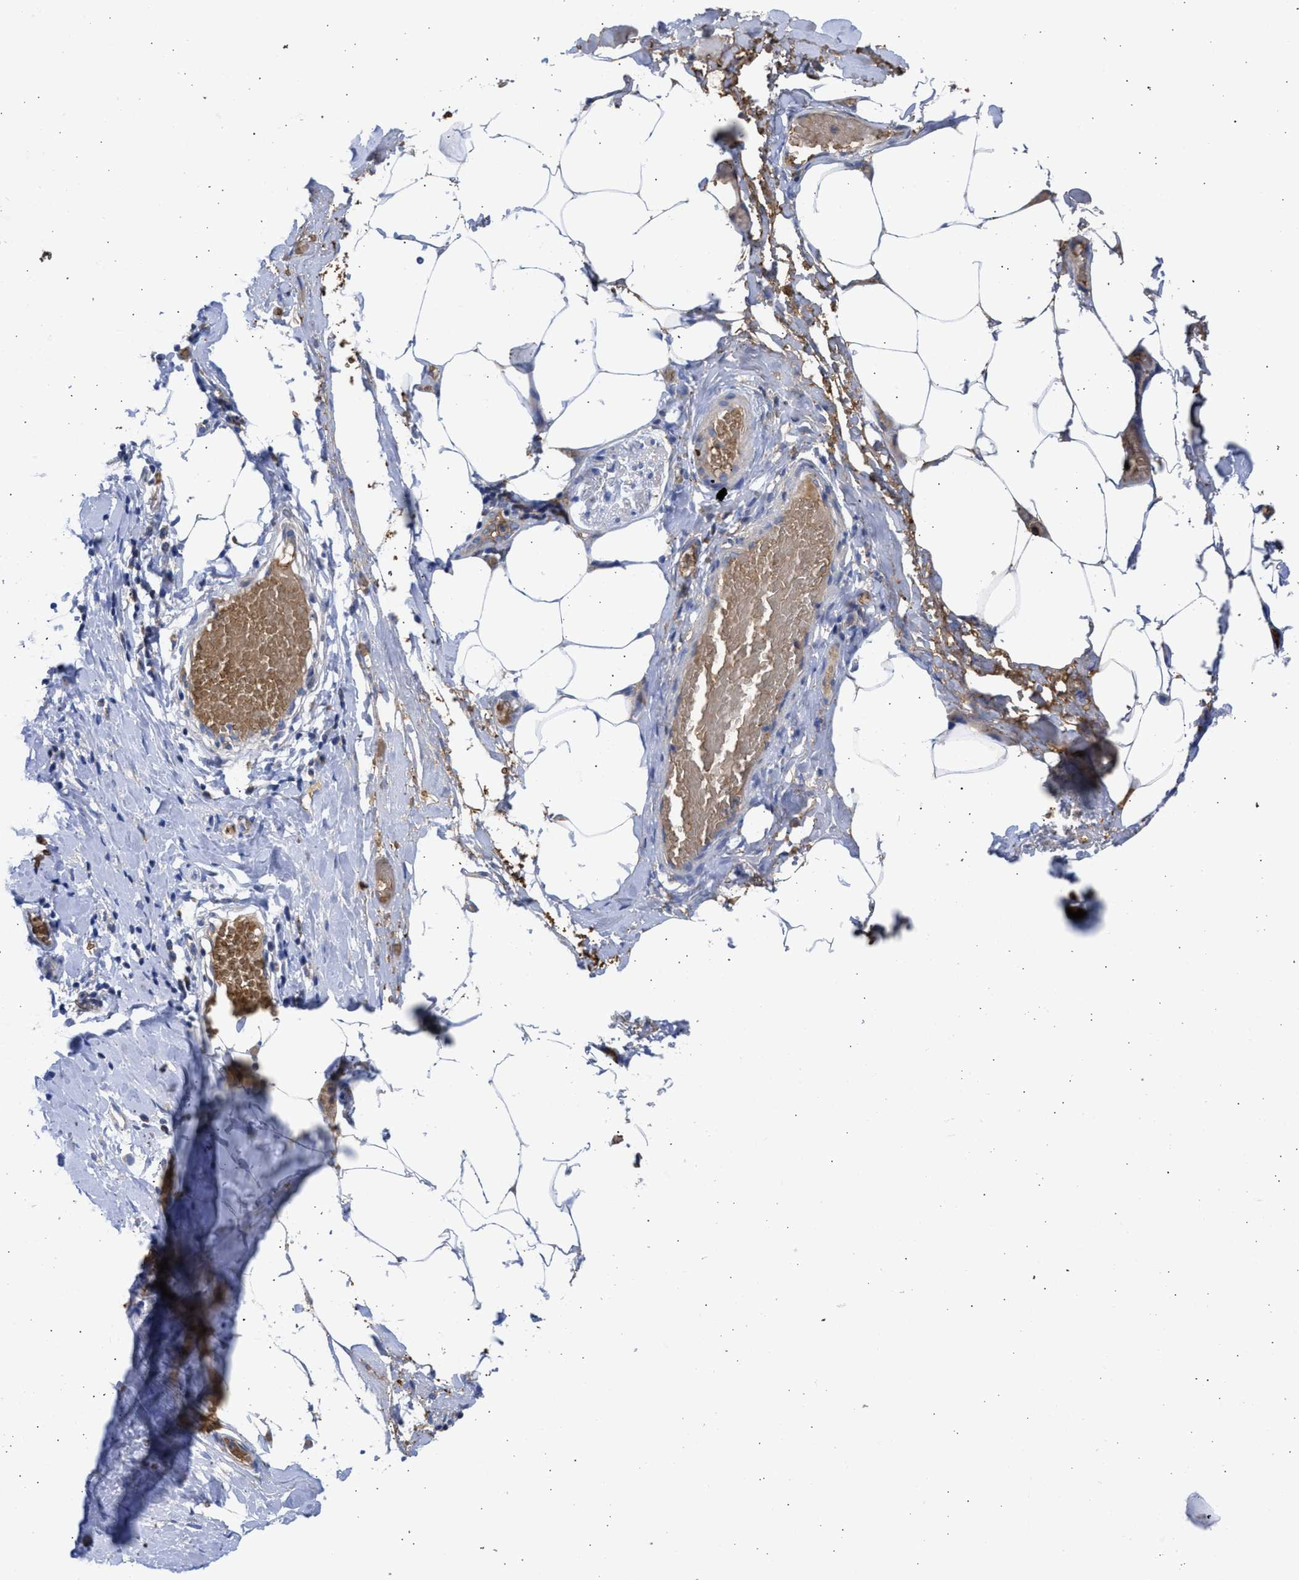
{"staining": {"intensity": "negative", "quantity": "none", "location": "none"}, "tissue": "adipose tissue", "cell_type": "Adipocytes", "image_type": "normal", "snomed": [{"axis": "morphology", "description": "Normal tissue, NOS"}, {"axis": "morphology", "description": "Adenocarcinoma, NOS"}, {"axis": "topography", "description": "Colon"}, {"axis": "topography", "description": "Peripheral nerve tissue"}], "caption": "Immunohistochemistry micrograph of normal adipose tissue stained for a protein (brown), which displays no expression in adipocytes.", "gene": "BTG3", "patient": {"sex": "male", "age": 14}}